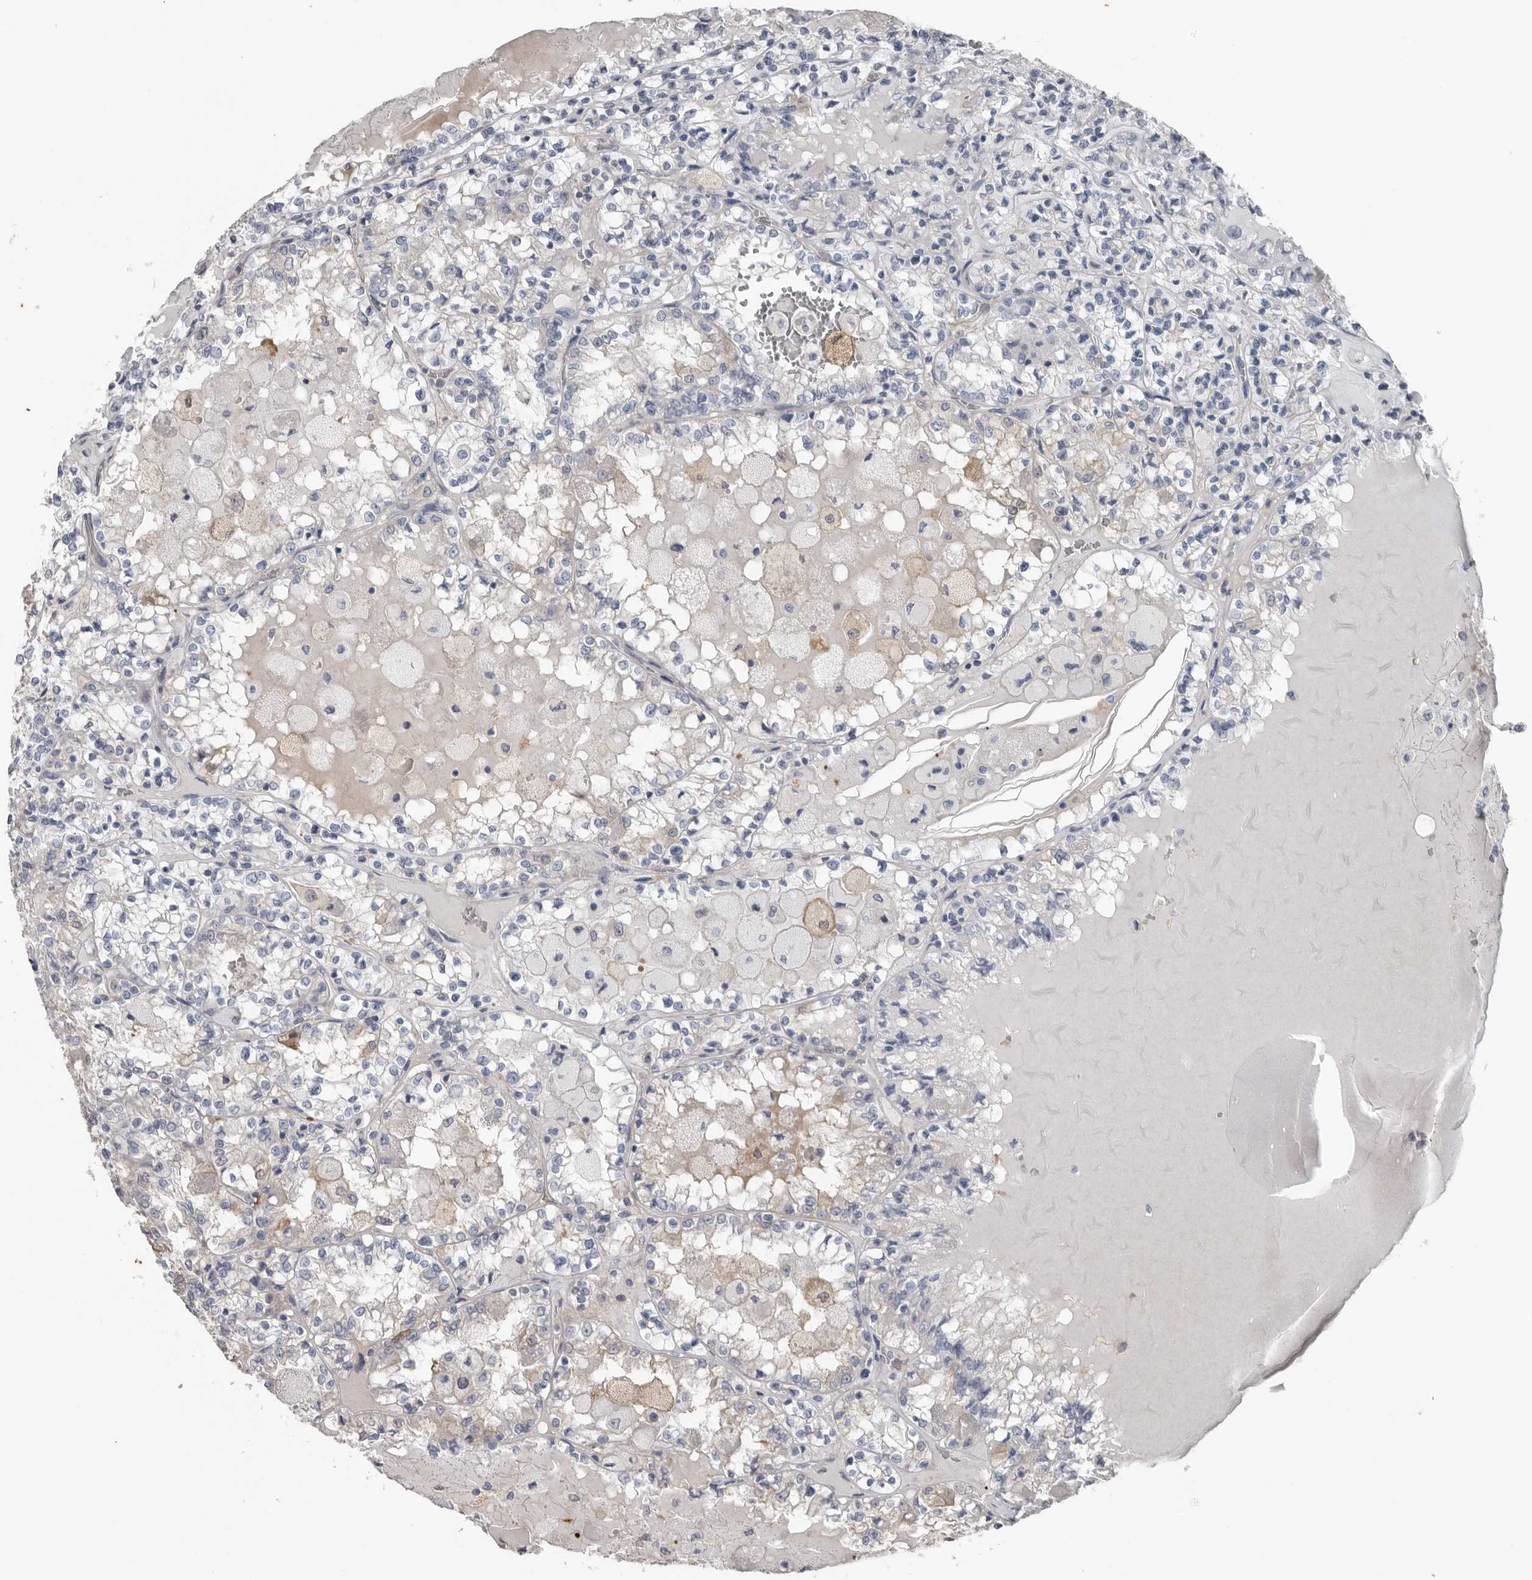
{"staining": {"intensity": "negative", "quantity": "none", "location": "none"}, "tissue": "renal cancer", "cell_type": "Tumor cells", "image_type": "cancer", "snomed": [{"axis": "morphology", "description": "Adenocarcinoma, NOS"}, {"axis": "topography", "description": "Kidney"}], "caption": "Tumor cells show no significant expression in adenocarcinoma (renal). (Stains: DAB immunohistochemistry (IHC) with hematoxylin counter stain, Microscopy: brightfield microscopy at high magnification).", "gene": "FABP7", "patient": {"sex": "female", "age": 56}}